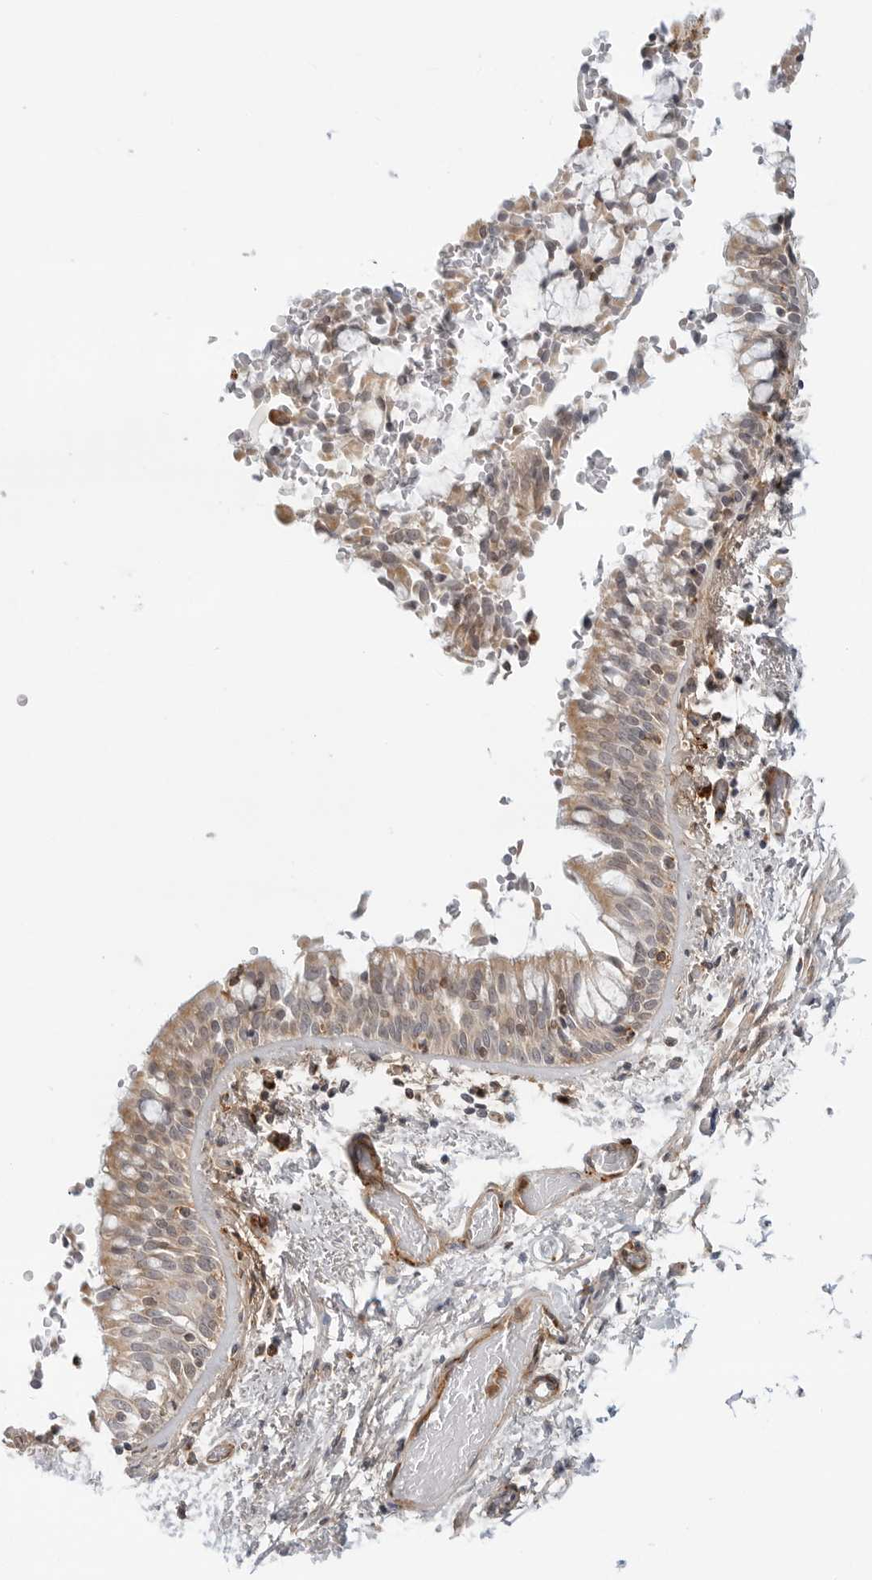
{"staining": {"intensity": "moderate", "quantity": "25%-75%", "location": "cytoplasmic/membranous"}, "tissue": "bronchus", "cell_type": "Respiratory epithelial cells", "image_type": "normal", "snomed": [{"axis": "morphology", "description": "Normal tissue, NOS"}, {"axis": "morphology", "description": "Inflammation, NOS"}, {"axis": "topography", "description": "Cartilage tissue"}, {"axis": "topography", "description": "Bronchus"}, {"axis": "topography", "description": "Lung"}], "caption": "Respiratory epithelial cells display medium levels of moderate cytoplasmic/membranous expression in approximately 25%-75% of cells in normal bronchus. The protein is stained brown, and the nuclei are stained in blue (DAB IHC with brightfield microscopy, high magnification).", "gene": "C1QTNF1", "patient": {"sex": "female", "age": 64}}